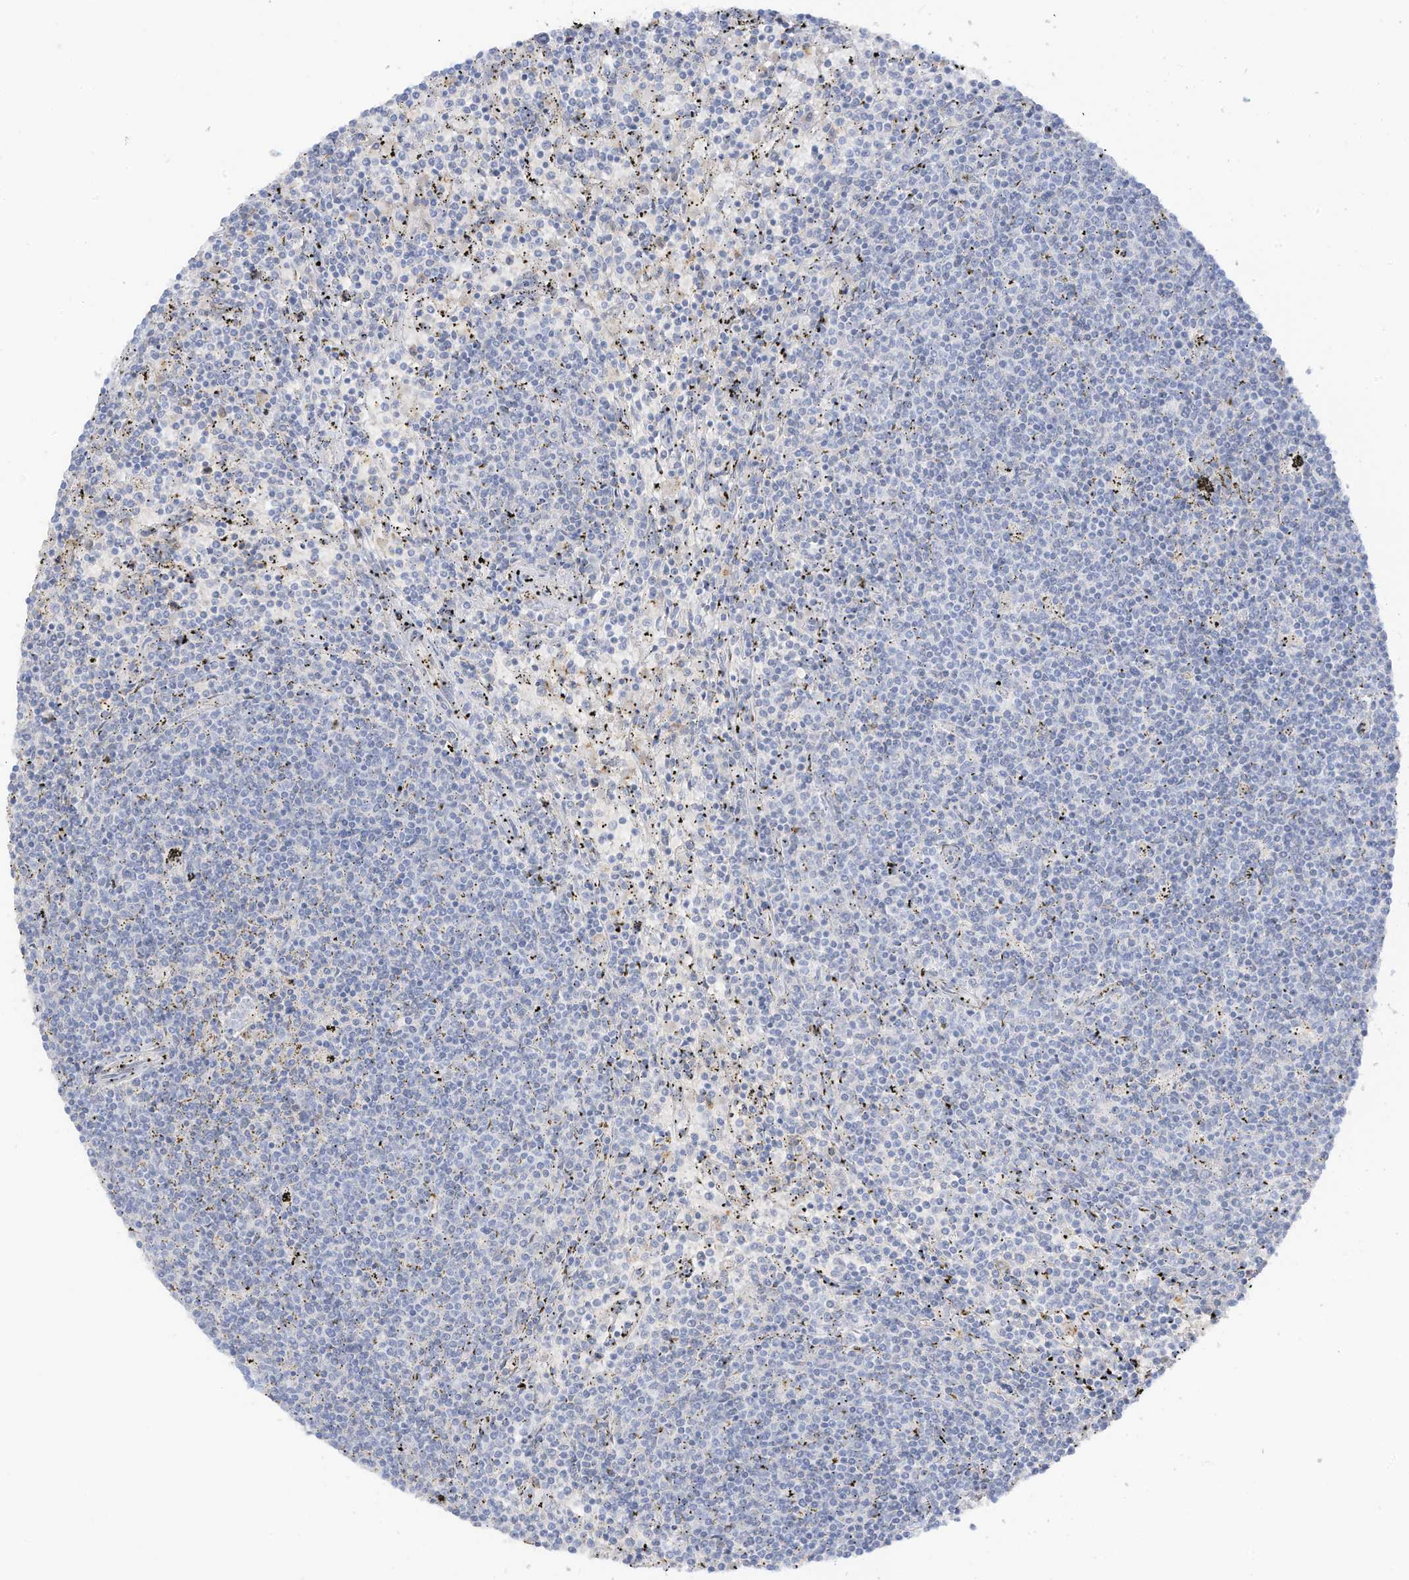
{"staining": {"intensity": "negative", "quantity": "none", "location": "none"}, "tissue": "lymphoma", "cell_type": "Tumor cells", "image_type": "cancer", "snomed": [{"axis": "morphology", "description": "Malignant lymphoma, non-Hodgkin's type, Low grade"}, {"axis": "topography", "description": "Spleen"}], "caption": "The IHC histopathology image has no significant staining in tumor cells of lymphoma tissue.", "gene": "HSD17B13", "patient": {"sex": "female", "age": 50}}